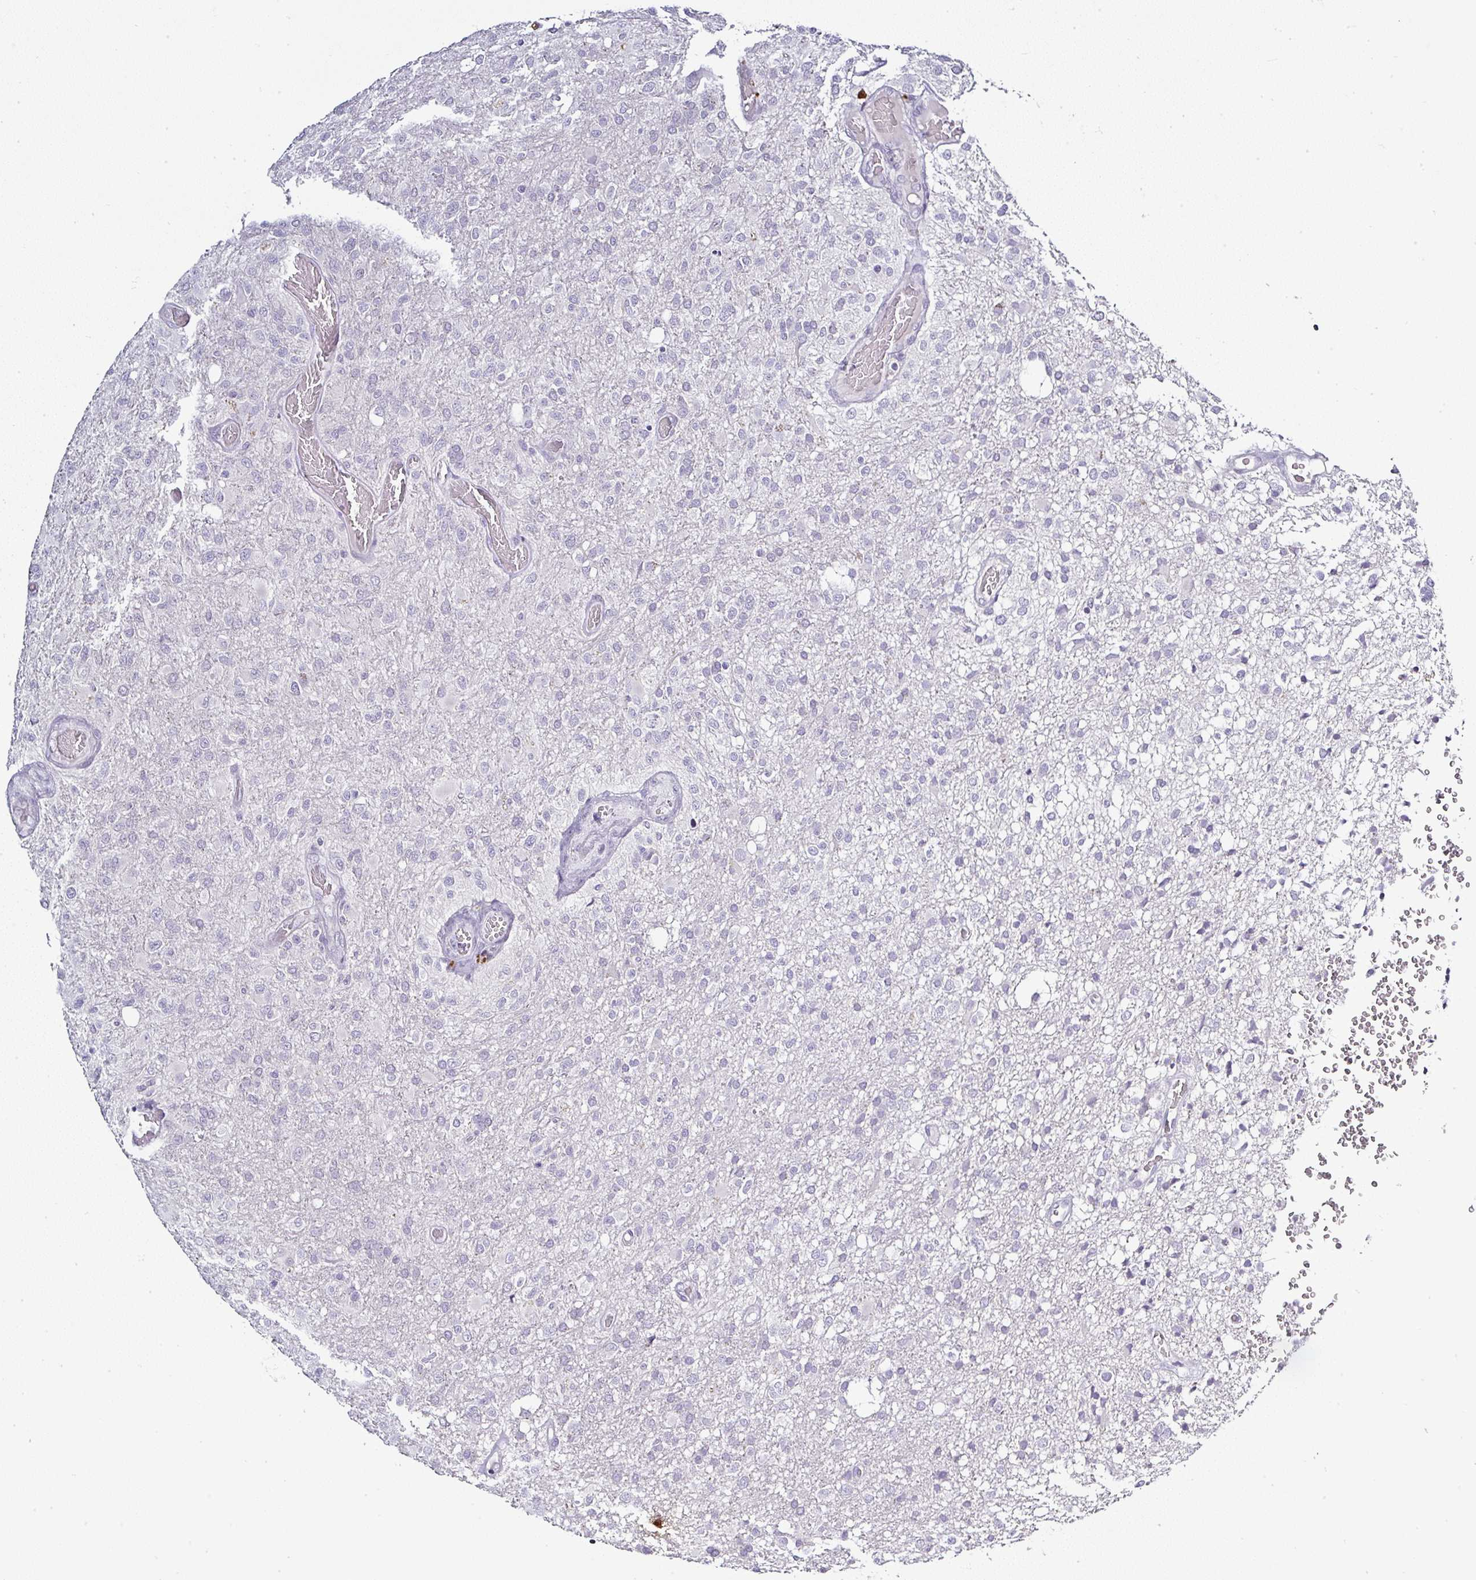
{"staining": {"intensity": "negative", "quantity": "none", "location": "none"}, "tissue": "glioma", "cell_type": "Tumor cells", "image_type": "cancer", "snomed": [{"axis": "morphology", "description": "Glioma, malignant, High grade"}, {"axis": "topography", "description": "Brain"}], "caption": "DAB immunohistochemical staining of malignant high-grade glioma shows no significant positivity in tumor cells.", "gene": "SERPINB3", "patient": {"sex": "female", "age": 74}}